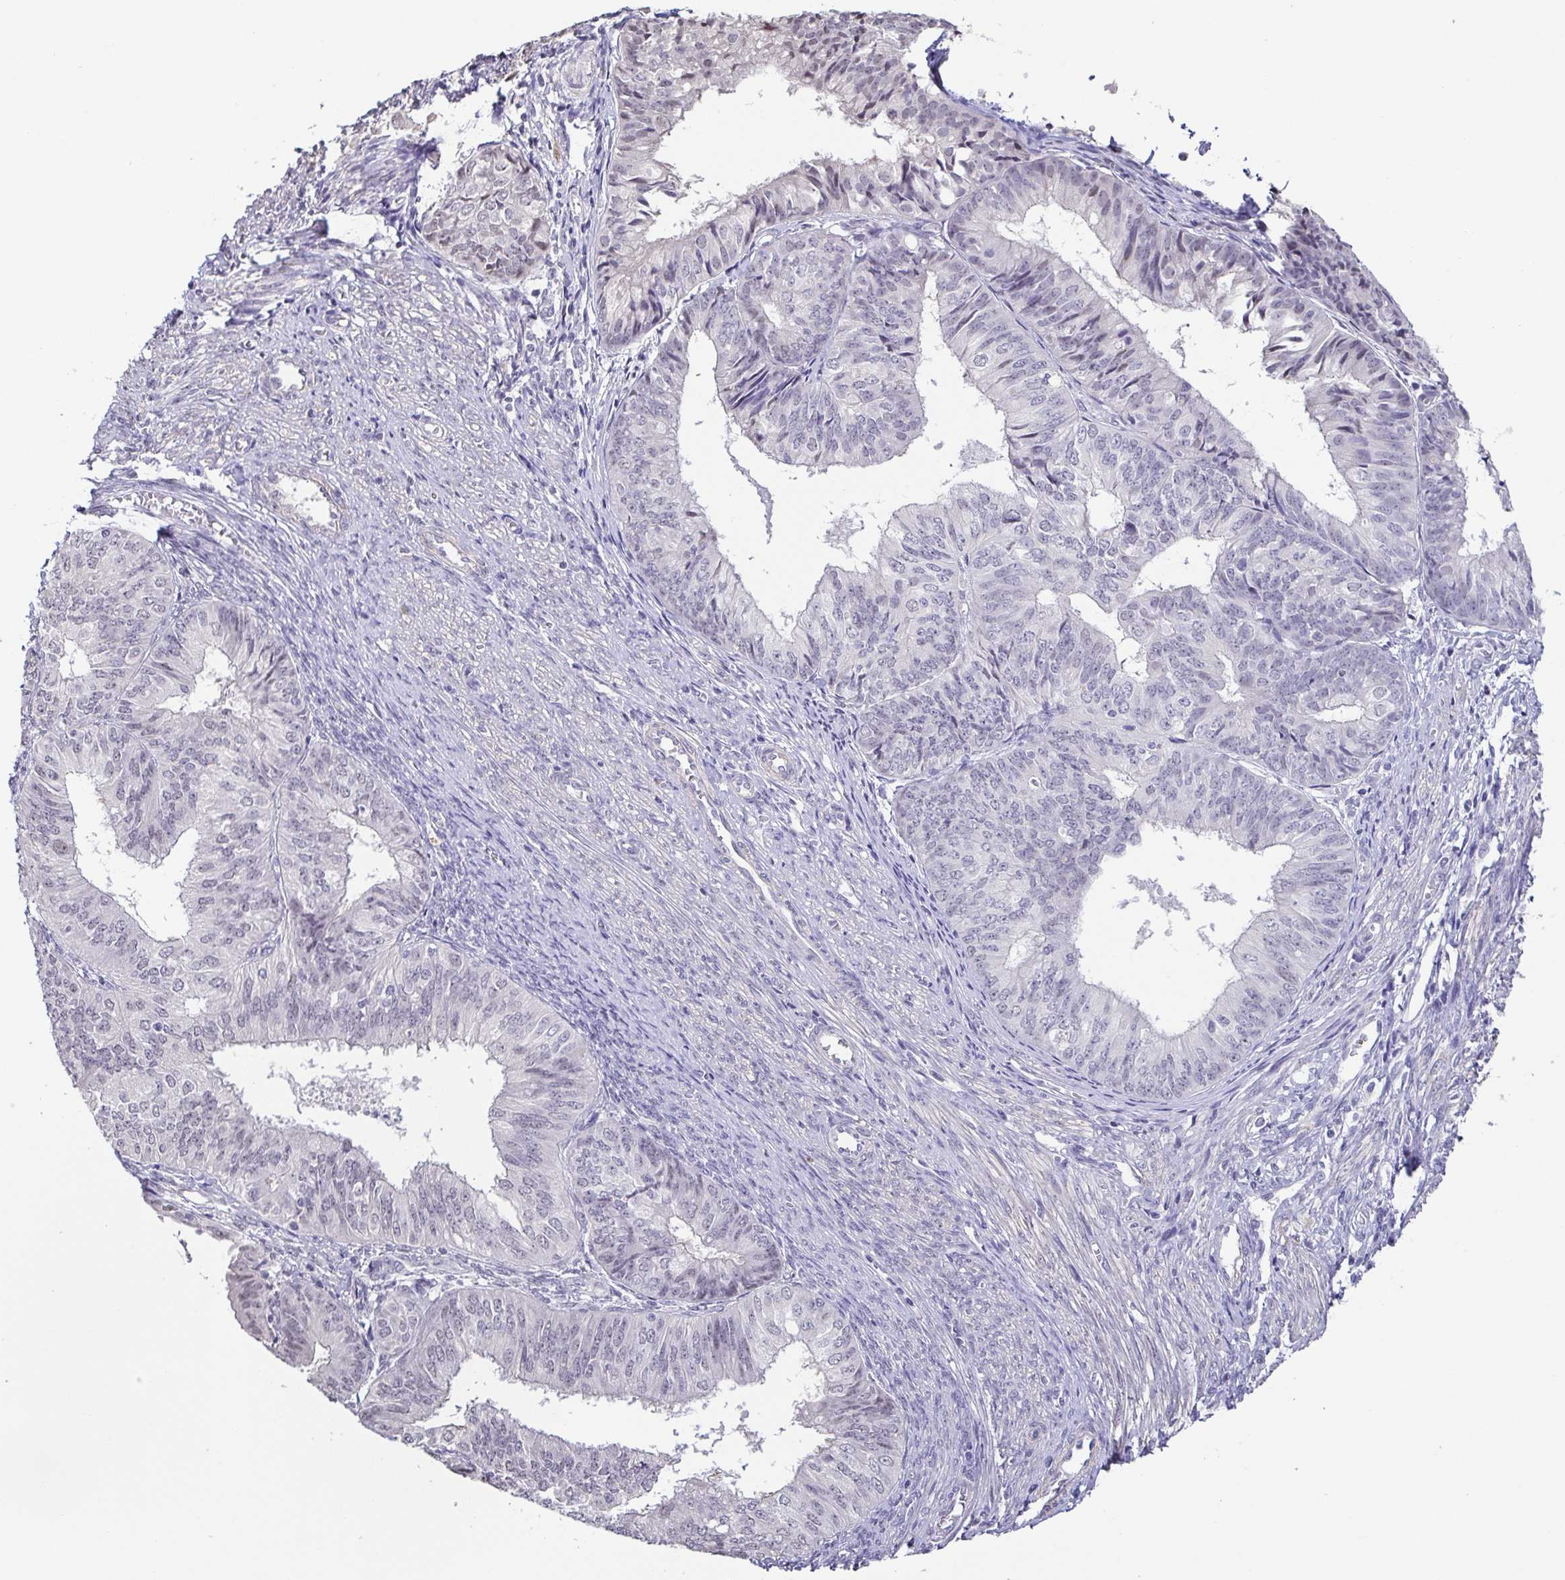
{"staining": {"intensity": "negative", "quantity": "none", "location": "none"}, "tissue": "endometrial cancer", "cell_type": "Tumor cells", "image_type": "cancer", "snomed": [{"axis": "morphology", "description": "Adenocarcinoma, NOS"}, {"axis": "topography", "description": "Endometrium"}], "caption": "An image of human endometrial cancer is negative for staining in tumor cells. Brightfield microscopy of IHC stained with DAB (brown) and hematoxylin (blue), captured at high magnification.", "gene": "NEFH", "patient": {"sex": "female", "age": 58}}